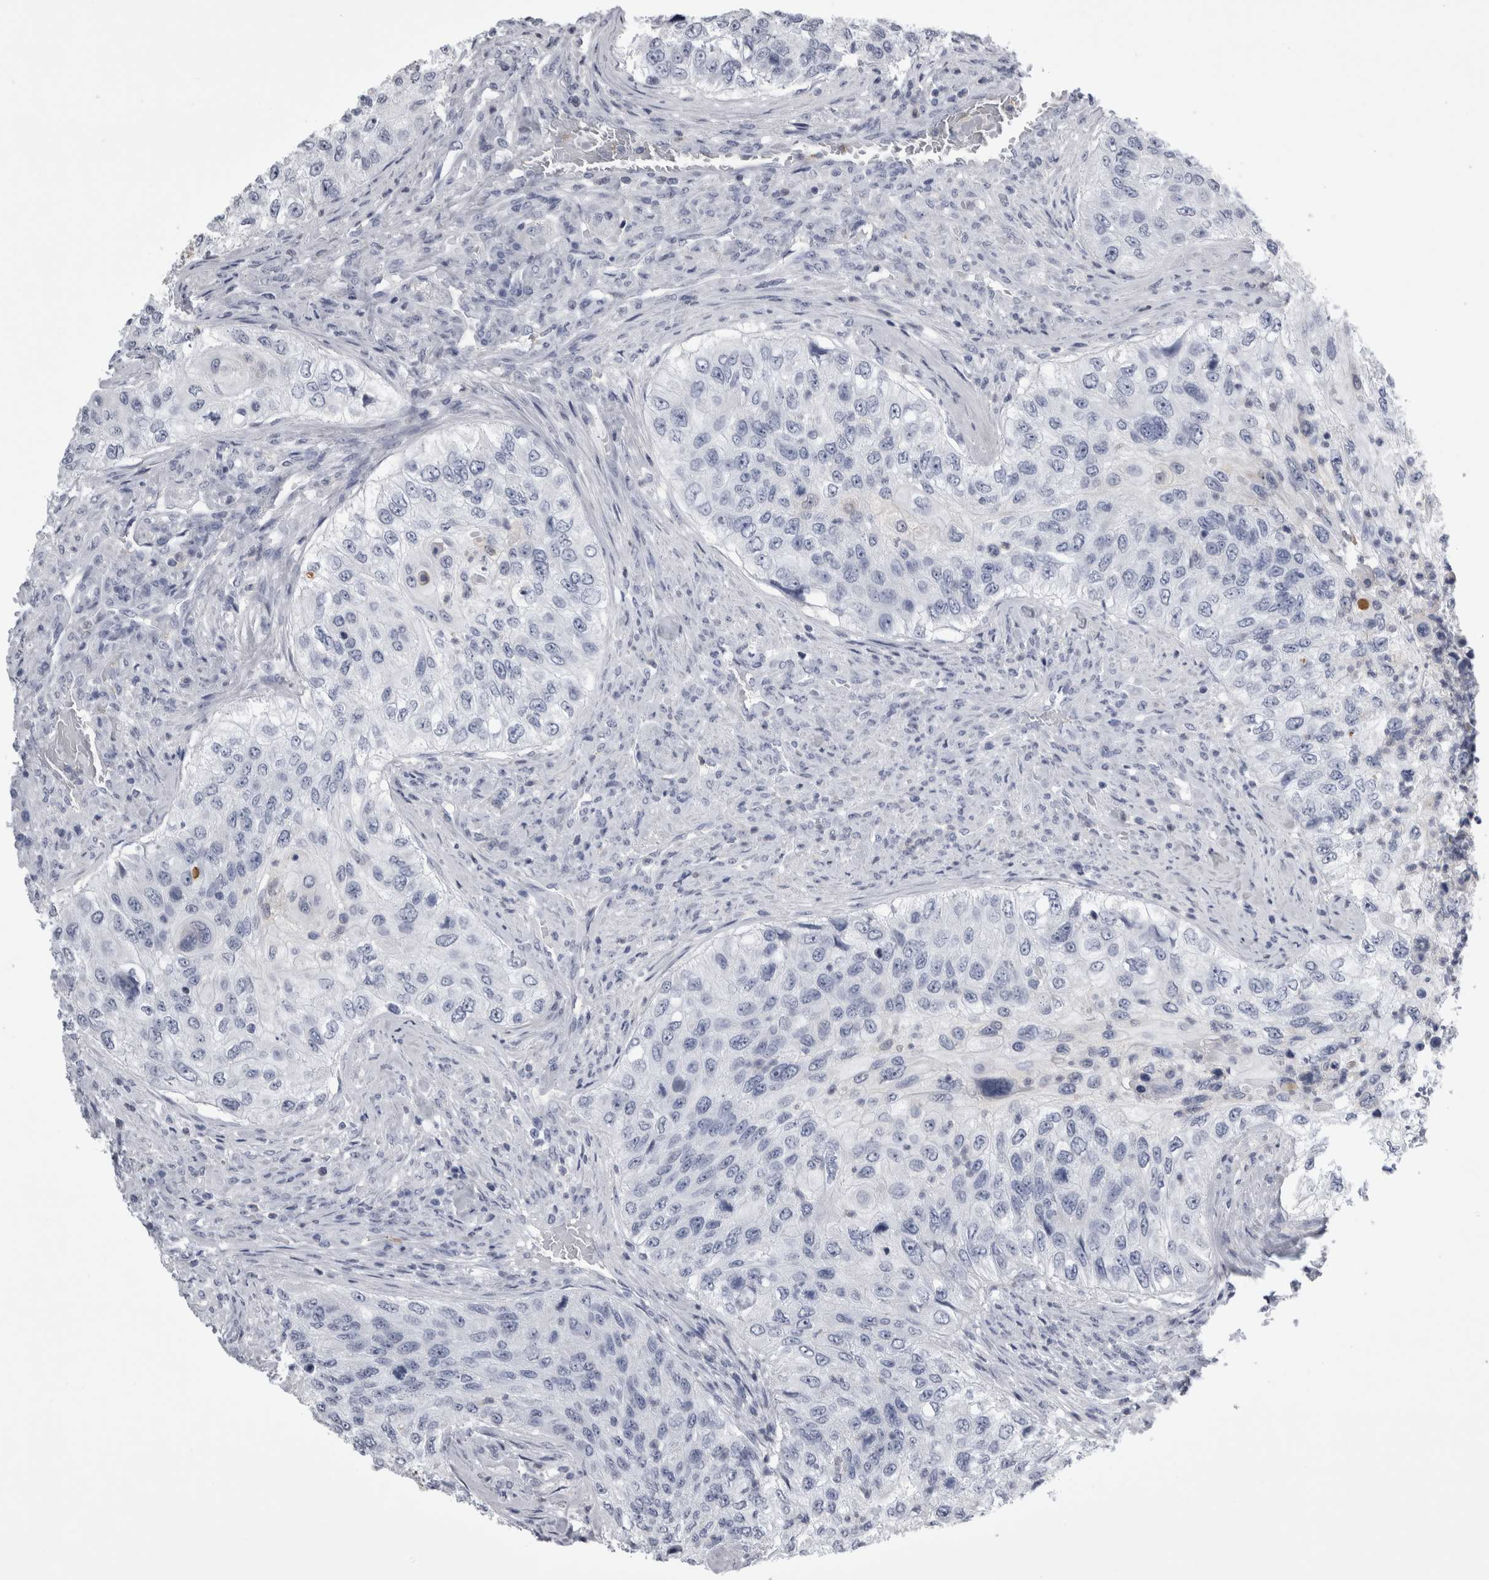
{"staining": {"intensity": "negative", "quantity": "none", "location": "none"}, "tissue": "urothelial cancer", "cell_type": "Tumor cells", "image_type": "cancer", "snomed": [{"axis": "morphology", "description": "Urothelial carcinoma, High grade"}, {"axis": "topography", "description": "Urinary bladder"}], "caption": "This is an IHC image of human urothelial cancer. There is no staining in tumor cells.", "gene": "ALDH8A1", "patient": {"sex": "female", "age": 60}}